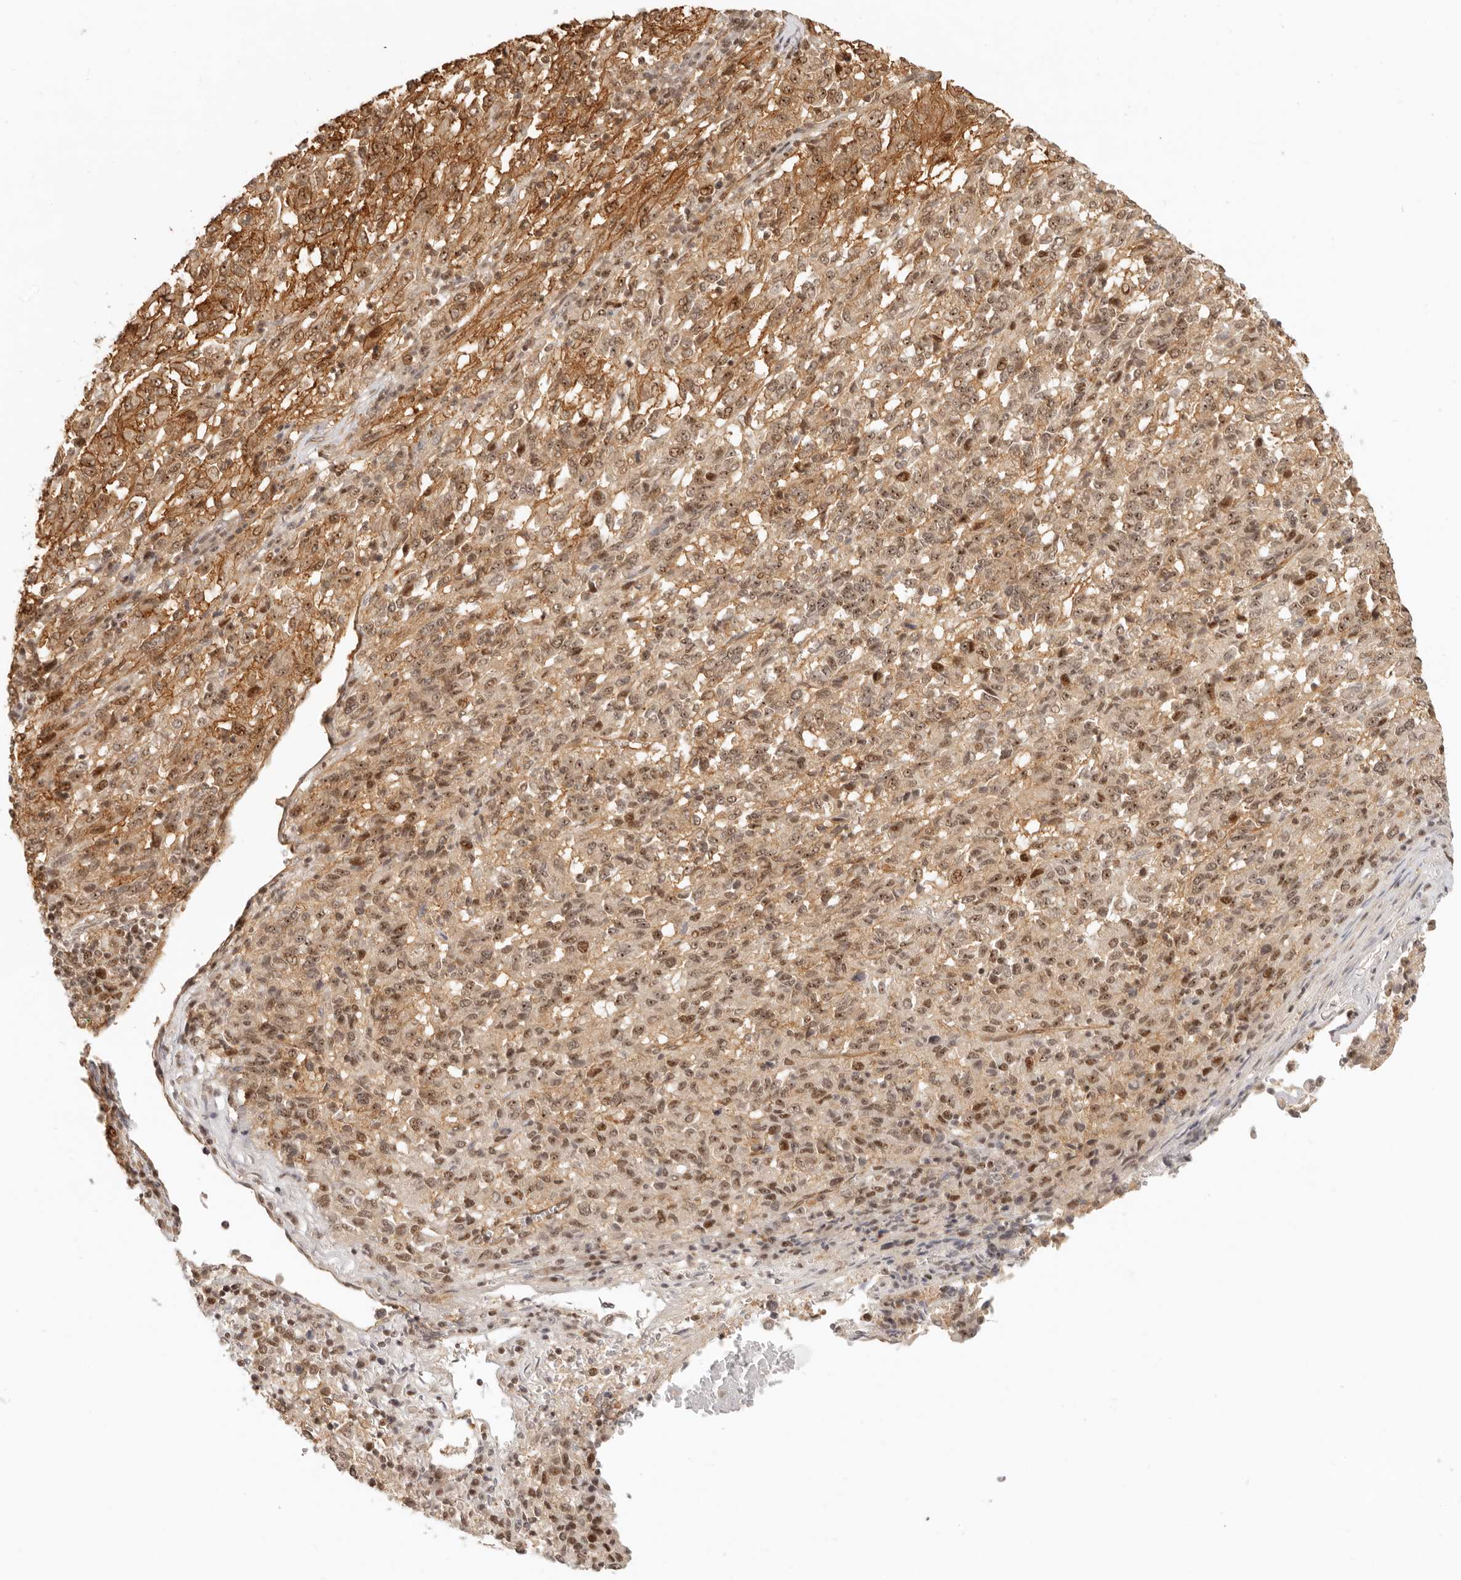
{"staining": {"intensity": "moderate", "quantity": ">75%", "location": "cytoplasmic/membranous,nuclear"}, "tissue": "melanoma", "cell_type": "Tumor cells", "image_type": "cancer", "snomed": [{"axis": "morphology", "description": "Malignant melanoma, Metastatic site"}, {"axis": "topography", "description": "Lung"}], "caption": "The photomicrograph displays staining of melanoma, revealing moderate cytoplasmic/membranous and nuclear protein staining (brown color) within tumor cells.", "gene": "BAP1", "patient": {"sex": "male", "age": 64}}